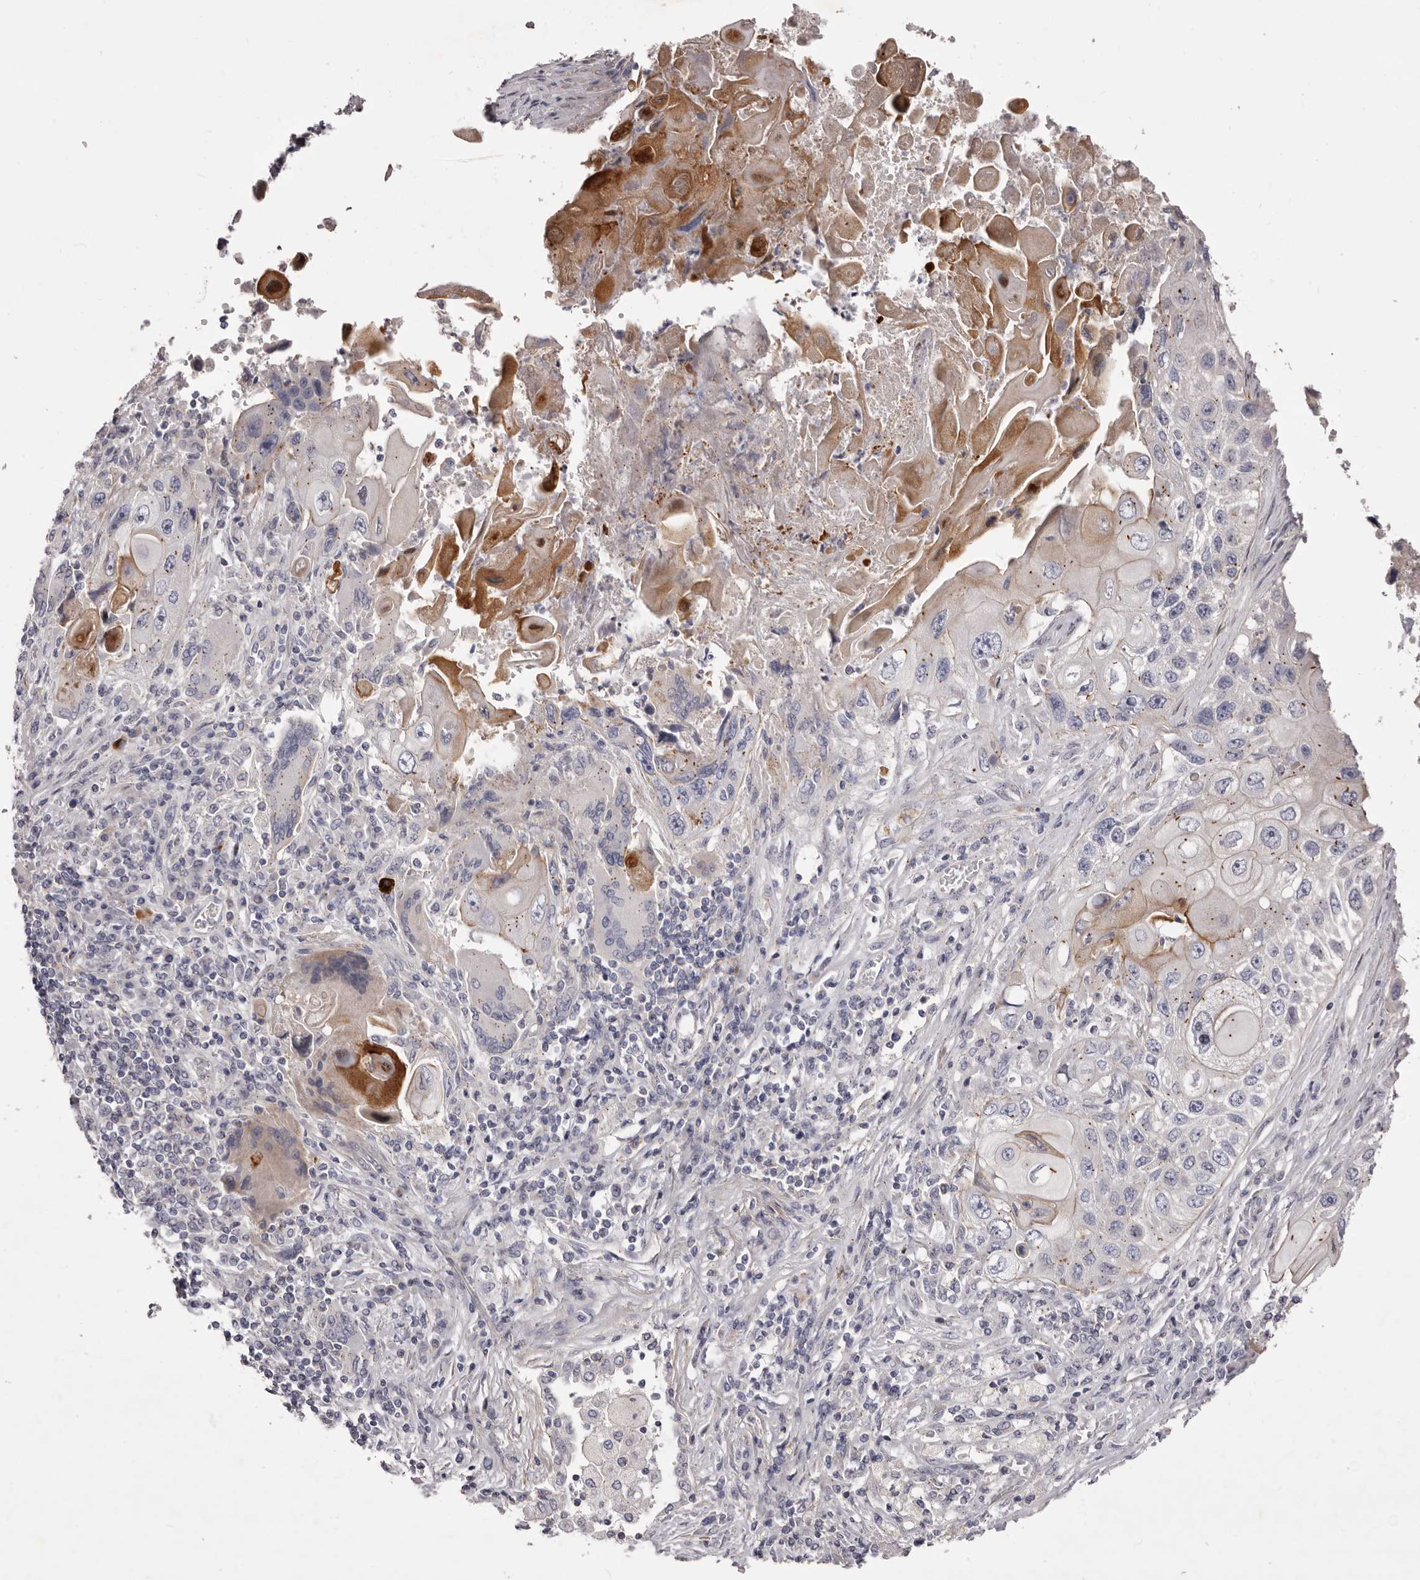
{"staining": {"intensity": "negative", "quantity": "none", "location": "none"}, "tissue": "lung cancer", "cell_type": "Tumor cells", "image_type": "cancer", "snomed": [{"axis": "morphology", "description": "Squamous cell carcinoma, NOS"}, {"axis": "topography", "description": "Lung"}], "caption": "The photomicrograph displays no staining of tumor cells in lung cancer (squamous cell carcinoma).", "gene": "PEG10", "patient": {"sex": "male", "age": 61}}